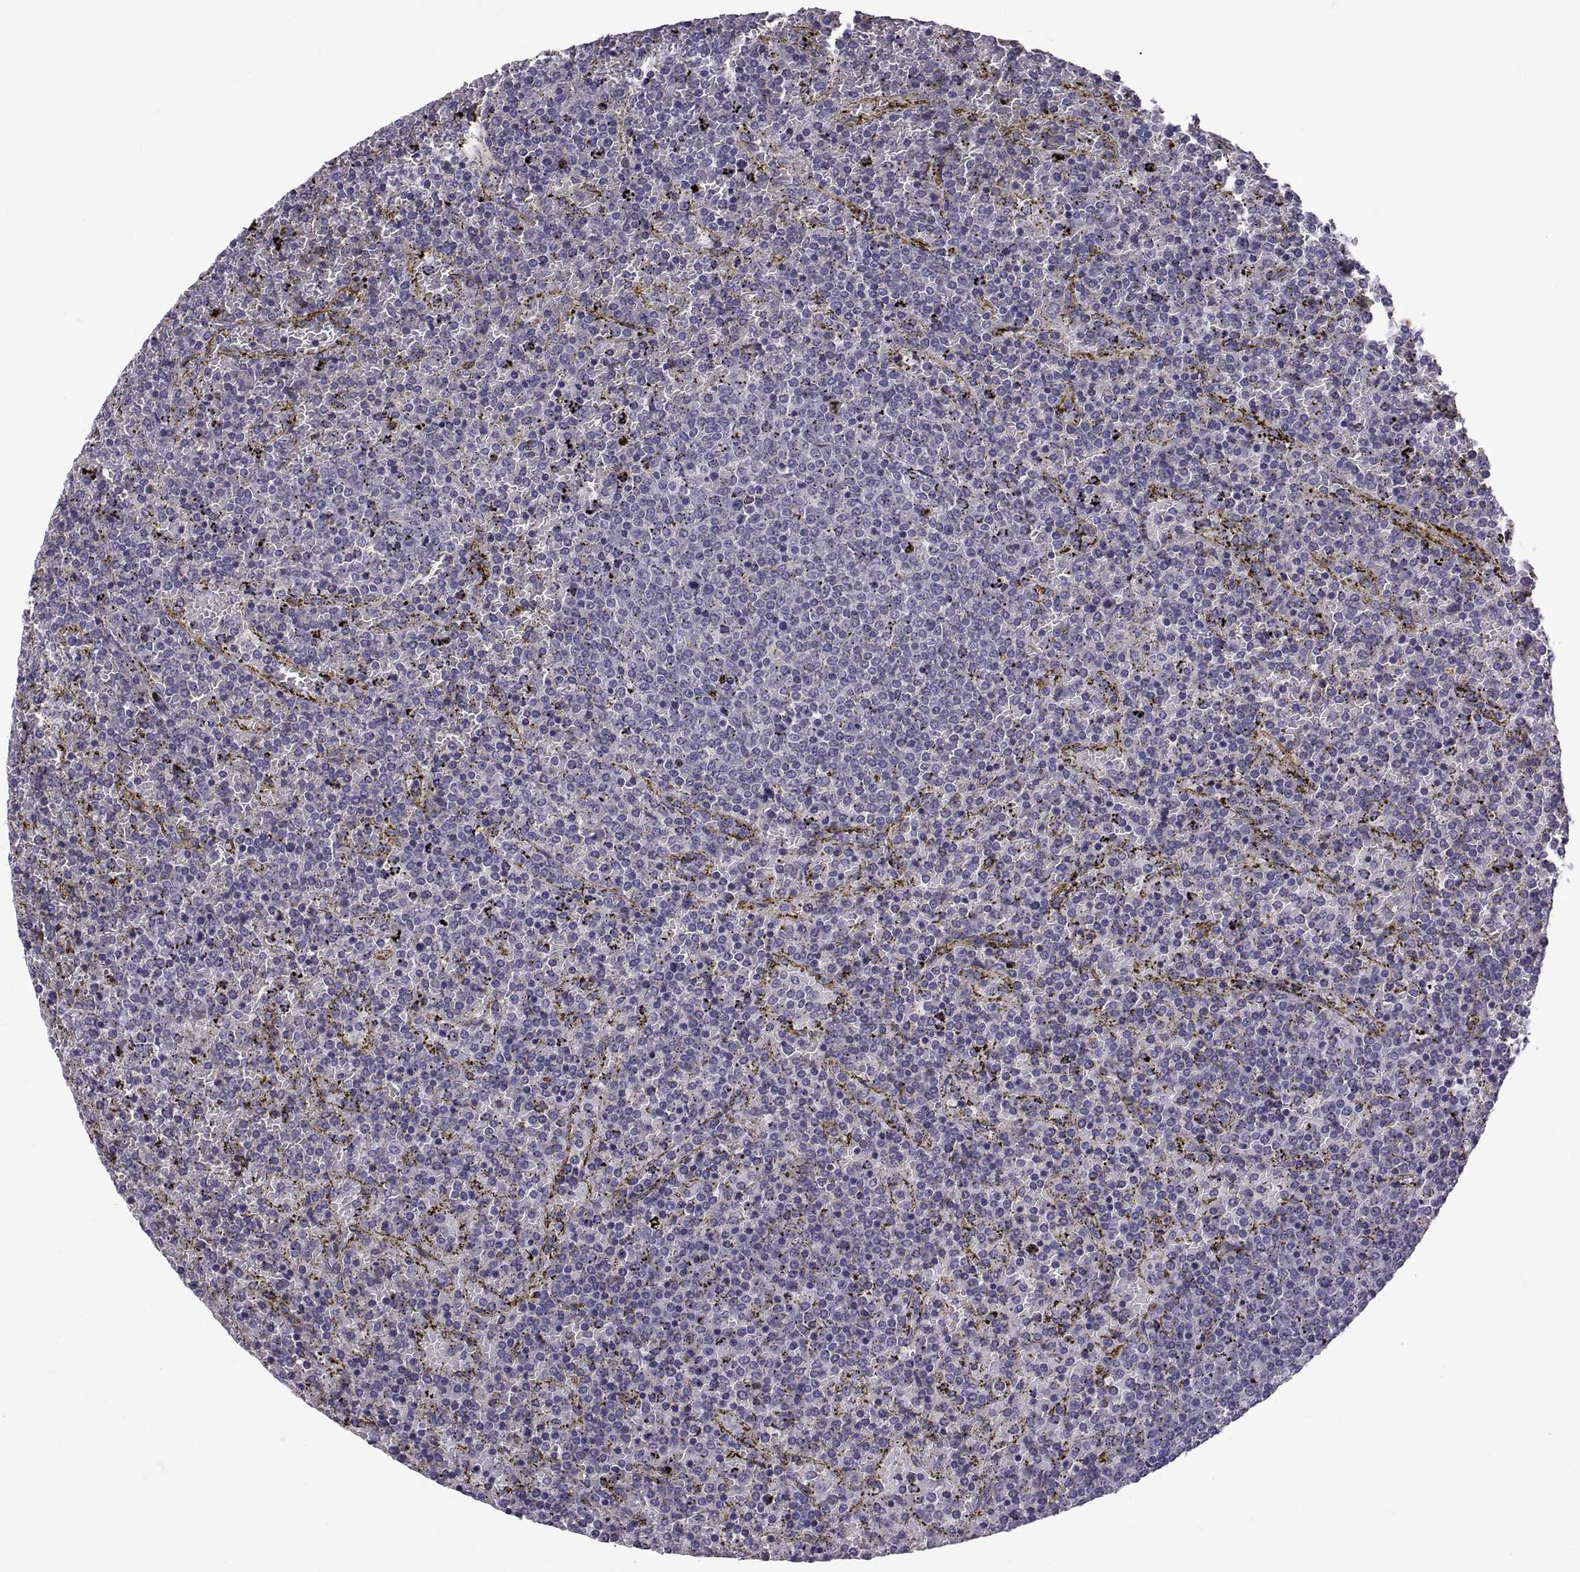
{"staining": {"intensity": "negative", "quantity": "none", "location": "none"}, "tissue": "lymphoma", "cell_type": "Tumor cells", "image_type": "cancer", "snomed": [{"axis": "morphology", "description": "Malignant lymphoma, non-Hodgkin's type, Low grade"}, {"axis": "topography", "description": "Spleen"}], "caption": "High power microscopy photomicrograph of an IHC micrograph of lymphoma, revealing no significant positivity in tumor cells. (DAB (3,3'-diaminobenzidine) immunohistochemistry with hematoxylin counter stain).", "gene": "NPTX2", "patient": {"sex": "female", "age": 77}}